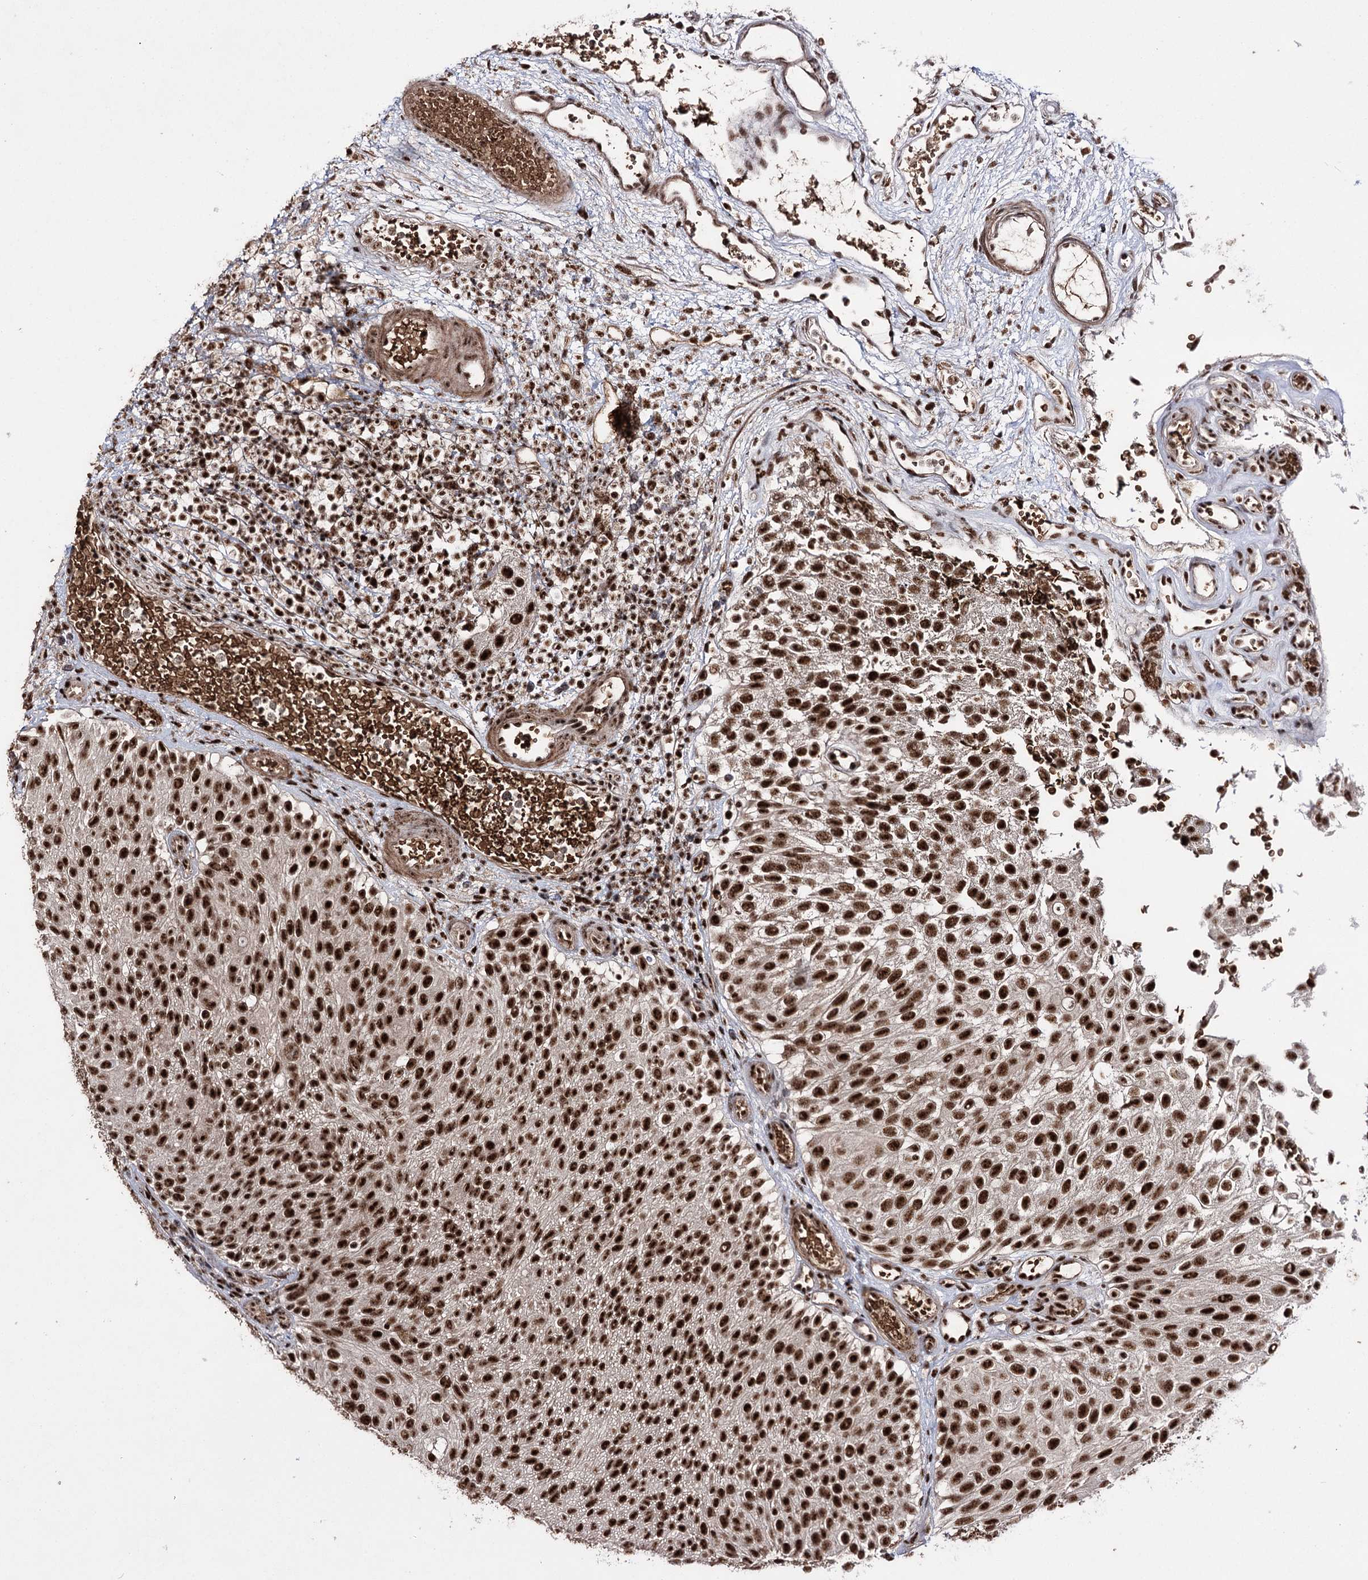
{"staining": {"intensity": "strong", "quantity": ">75%", "location": "nuclear"}, "tissue": "urothelial cancer", "cell_type": "Tumor cells", "image_type": "cancer", "snomed": [{"axis": "morphology", "description": "Urothelial carcinoma, Low grade"}, {"axis": "topography", "description": "Urinary bladder"}], "caption": "Approximately >75% of tumor cells in urothelial cancer show strong nuclear protein positivity as visualized by brown immunohistochemical staining.", "gene": "PRPF40A", "patient": {"sex": "male", "age": 78}}